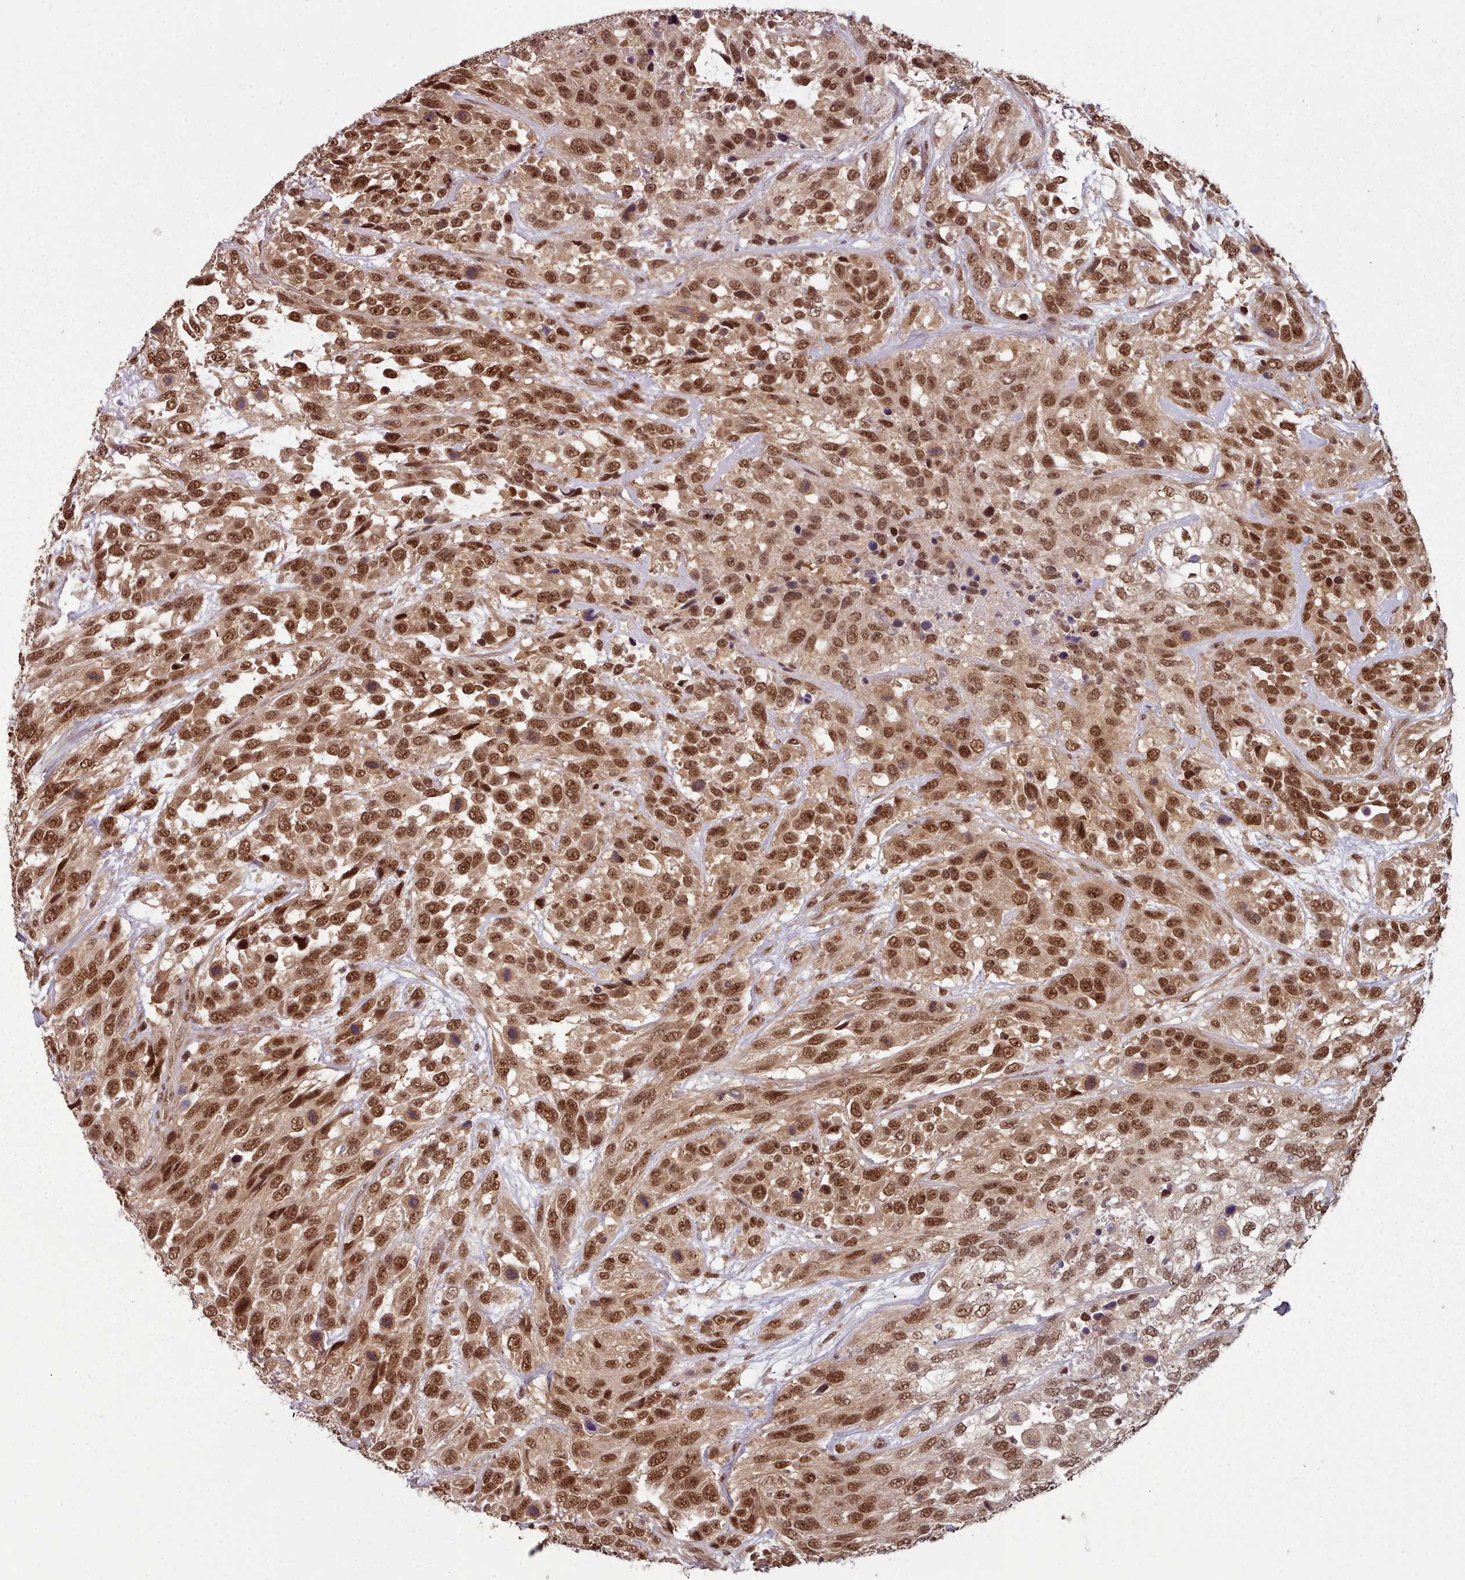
{"staining": {"intensity": "moderate", "quantity": ">75%", "location": "nuclear"}, "tissue": "urothelial cancer", "cell_type": "Tumor cells", "image_type": "cancer", "snomed": [{"axis": "morphology", "description": "Urothelial carcinoma, High grade"}, {"axis": "topography", "description": "Urinary bladder"}], "caption": "Moderate nuclear staining is seen in about >75% of tumor cells in urothelial cancer. (Stains: DAB in brown, nuclei in blue, Microscopy: brightfield microscopy at high magnification).", "gene": "DHX8", "patient": {"sex": "female", "age": 70}}